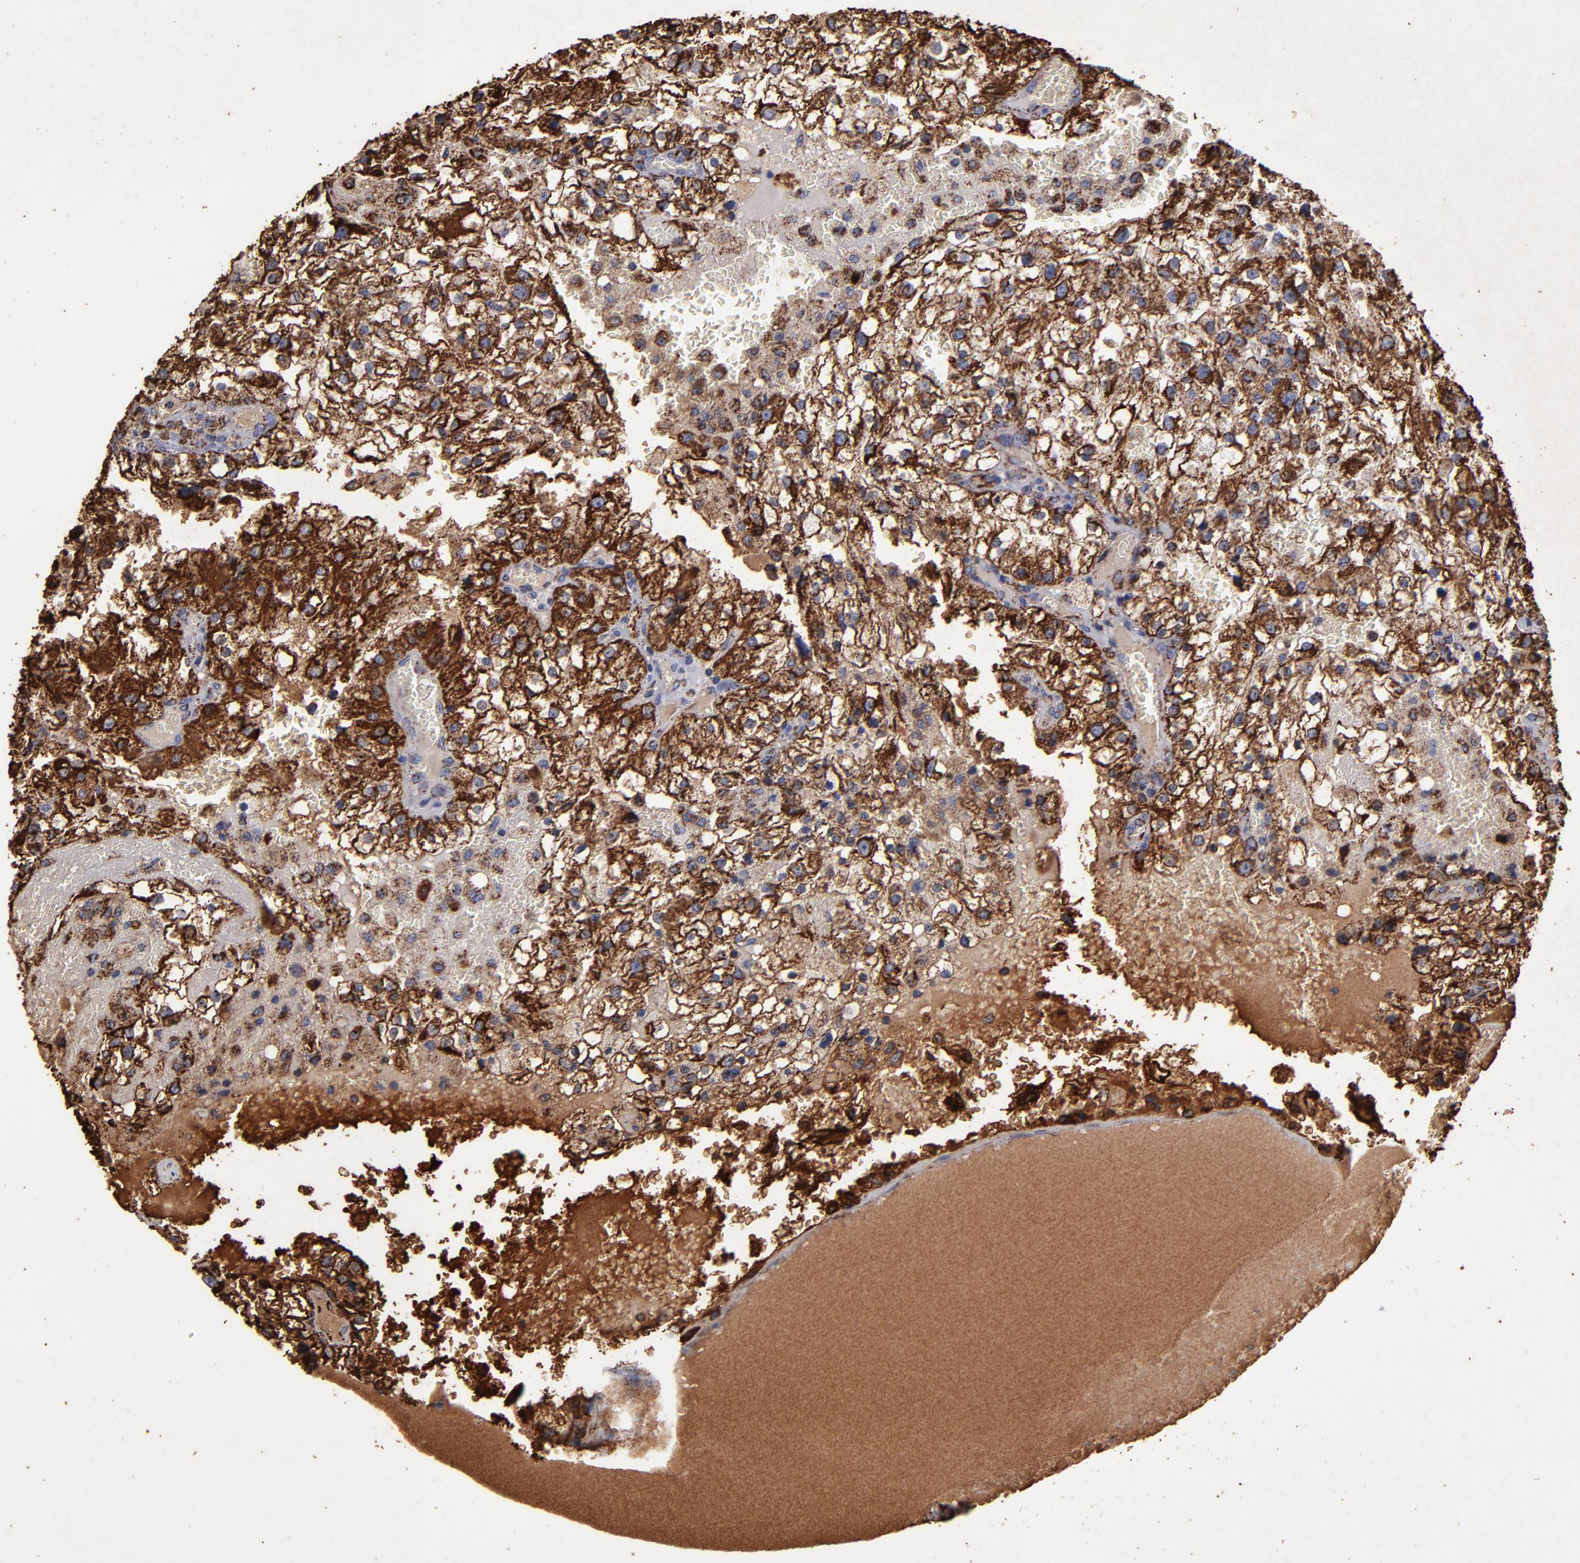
{"staining": {"intensity": "strong", "quantity": ">75%", "location": "cytoplasmic/membranous"}, "tissue": "renal cancer", "cell_type": "Tumor cells", "image_type": "cancer", "snomed": [{"axis": "morphology", "description": "Adenocarcinoma, NOS"}, {"axis": "topography", "description": "Kidney"}], "caption": "Protein analysis of renal cancer (adenocarcinoma) tissue displays strong cytoplasmic/membranous expression in approximately >75% of tumor cells.", "gene": "SOD2", "patient": {"sex": "female", "age": 74}}